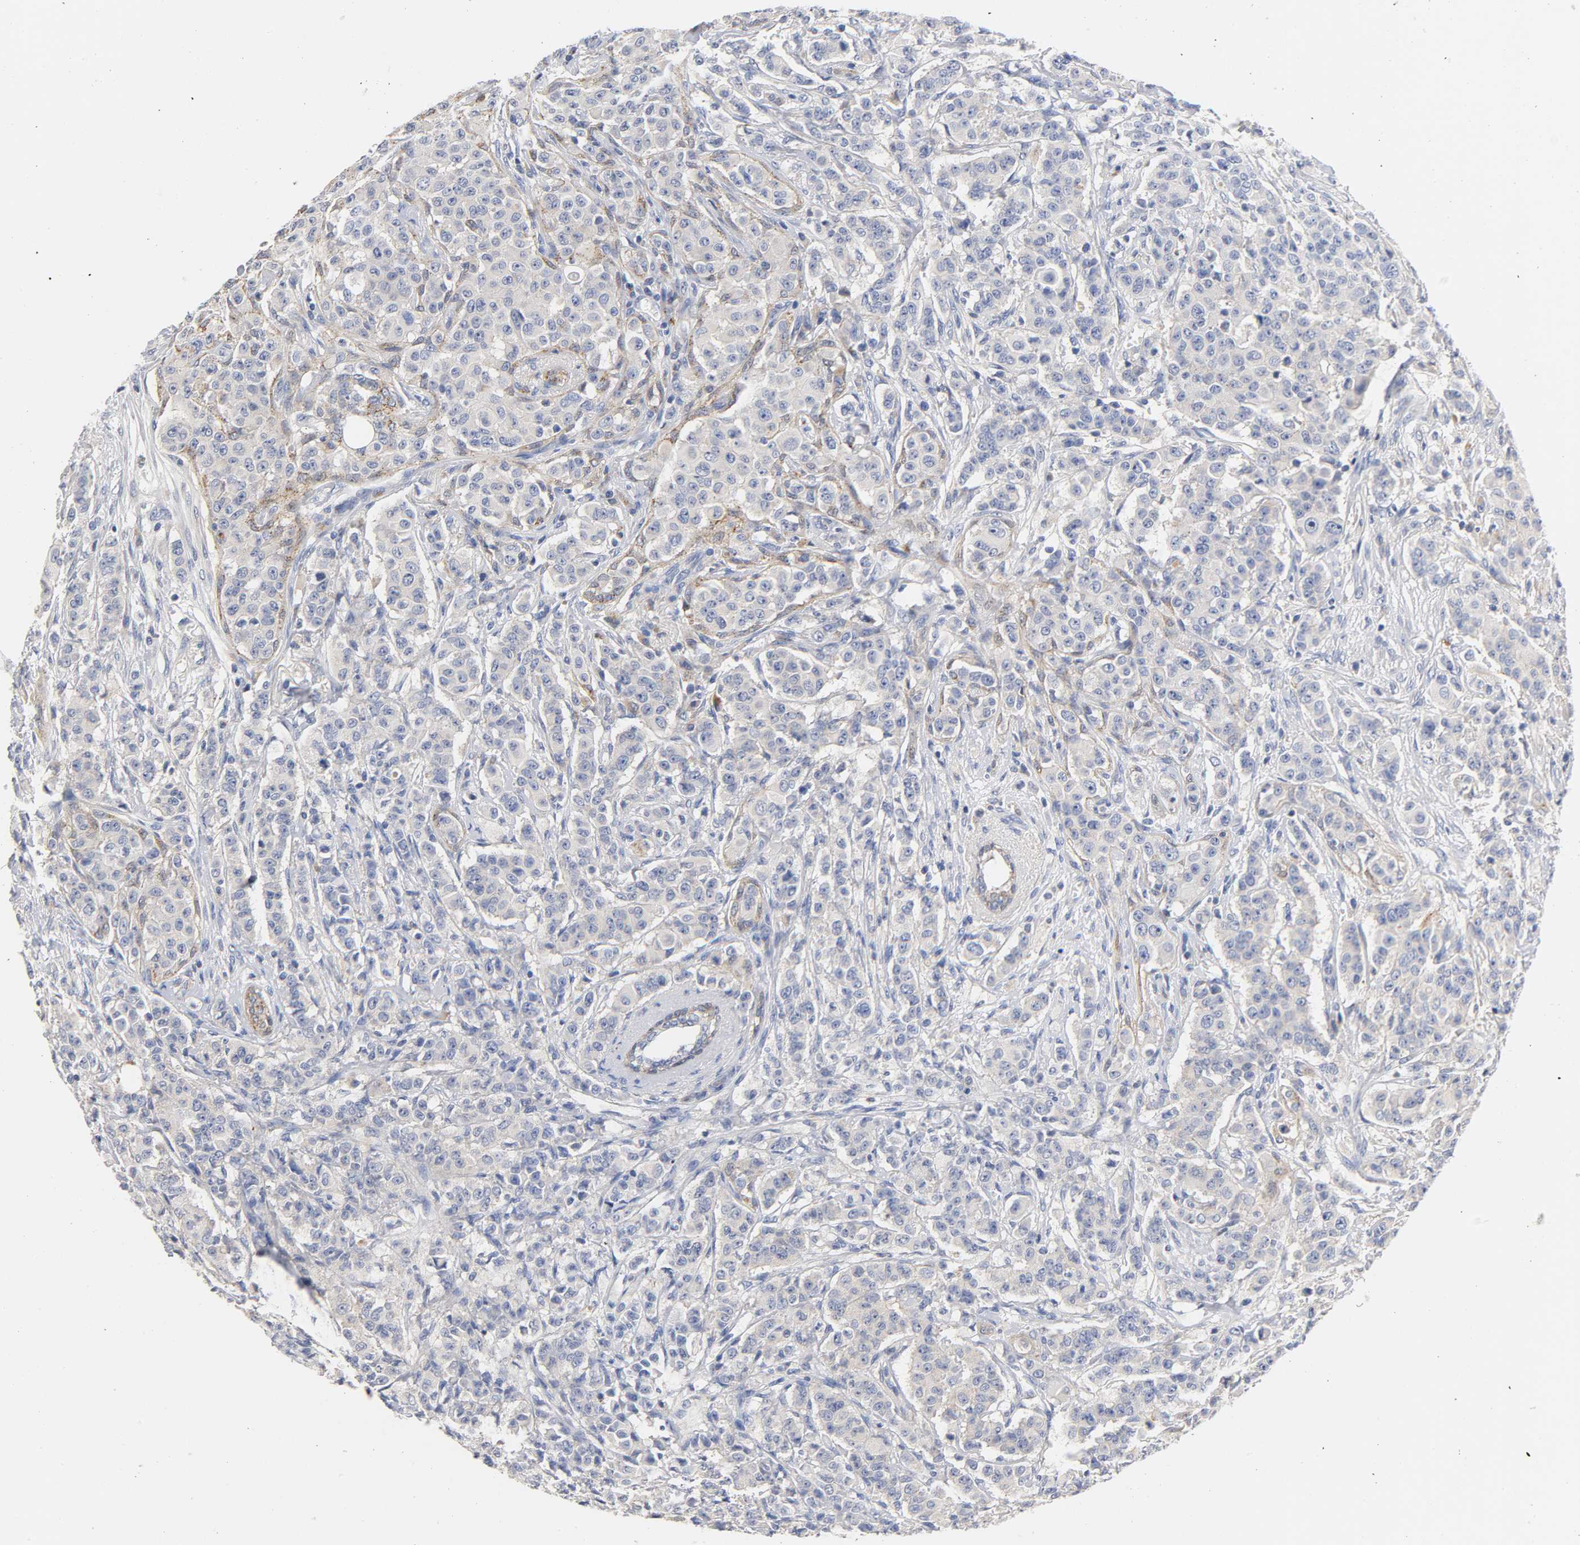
{"staining": {"intensity": "negative", "quantity": "none", "location": "none"}, "tissue": "breast cancer", "cell_type": "Tumor cells", "image_type": "cancer", "snomed": [{"axis": "morphology", "description": "Duct carcinoma"}, {"axis": "topography", "description": "Breast"}], "caption": "Tumor cells show no significant positivity in breast cancer.", "gene": "SEMA5A", "patient": {"sex": "female", "age": 40}}